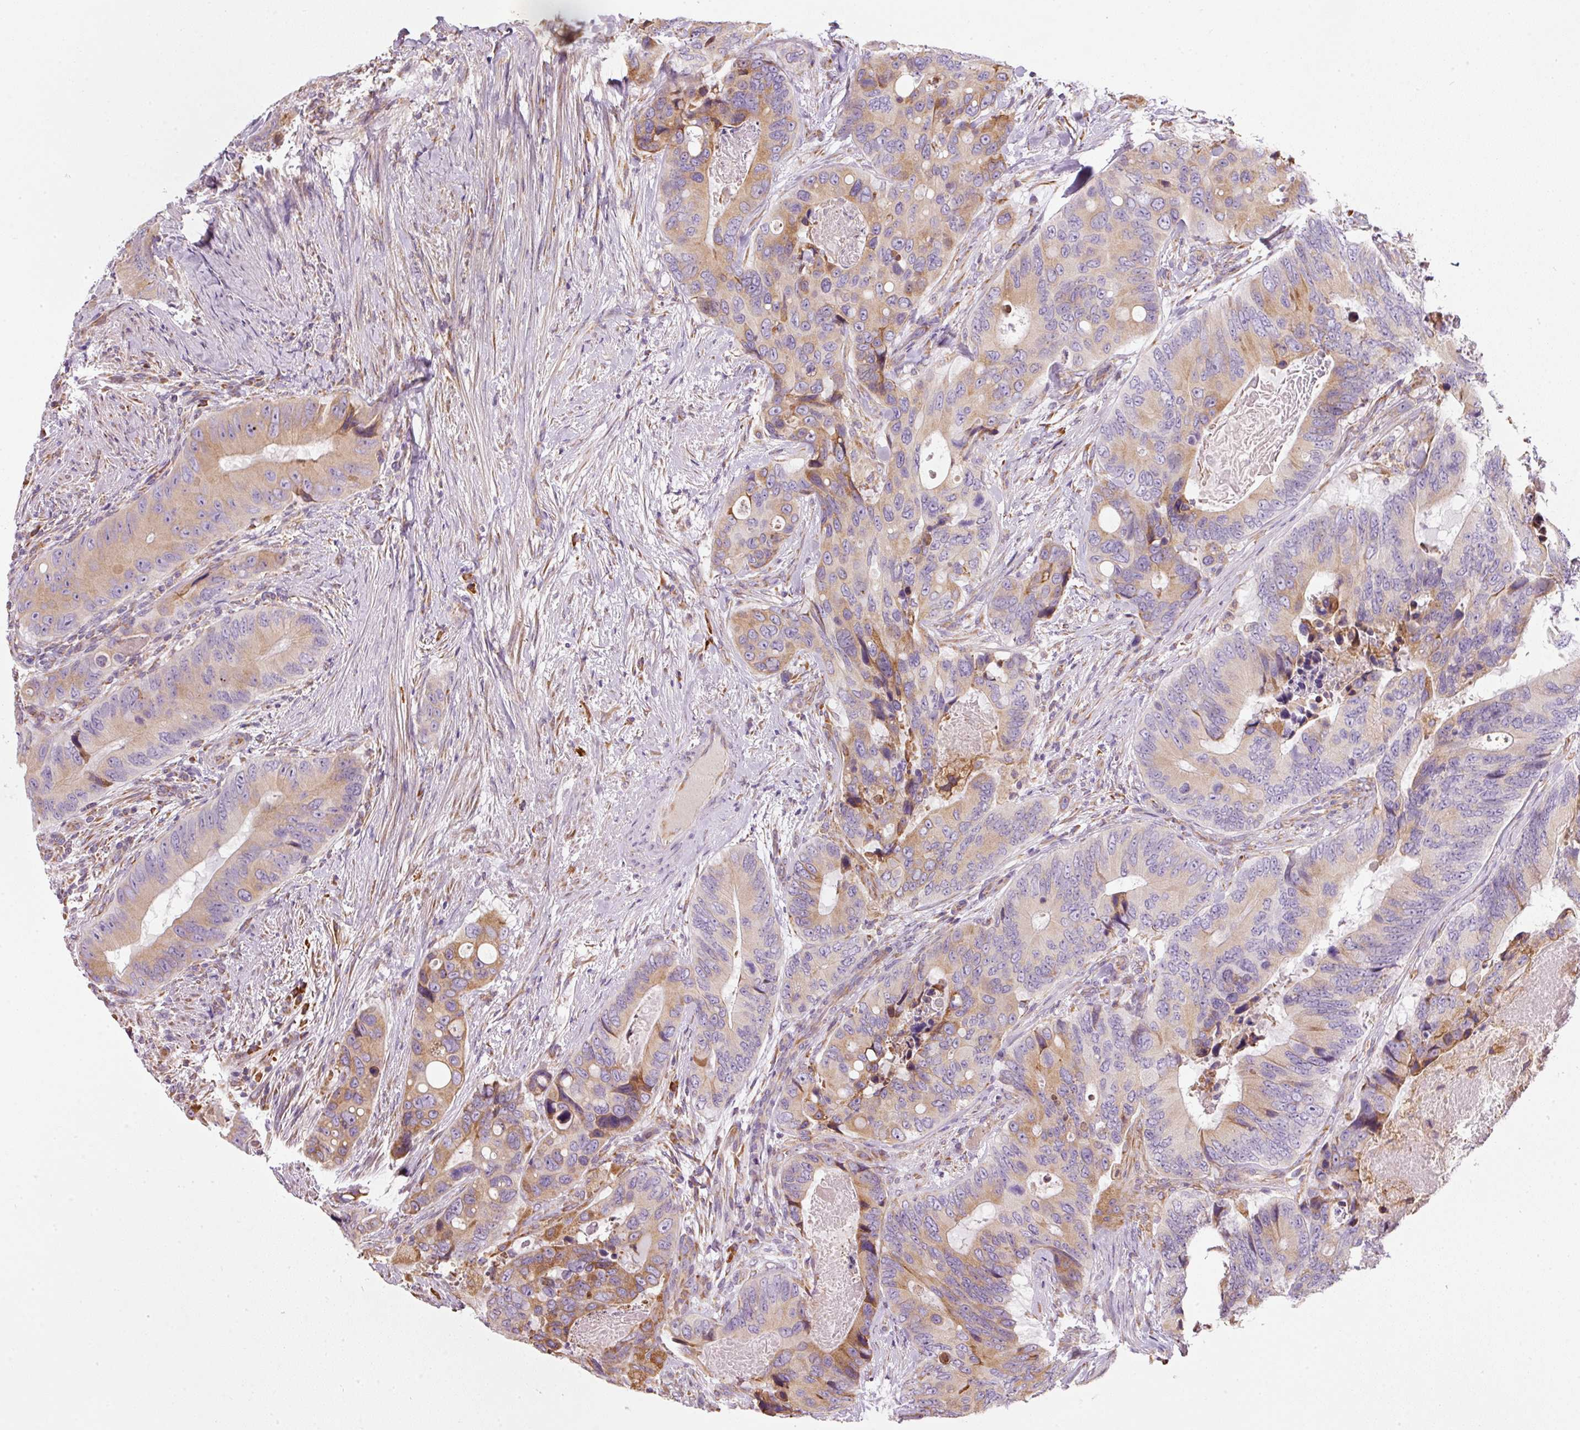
{"staining": {"intensity": "moderate", "quantity": "25%-75%", "location": "cytoplasmic/membranous"}, "tissue": "colorectal cancer", "cell_type": "Tumor cells", "image_type": "cancer", "snomed": [{"axis": "morphology", "description": "Adenocarcinoma, NOS"}, {"axis": "topography", "description": "Colon"}], "caption": "IHC photomicrograph of neoplastic tissue: human colorectal adenocarcinoma stained using immunohistochemistry (IHC) demonstrates medium levels of moderate protein expression localized specifically in the cytoplasmic/membranous of tumor cells, appearing as a cytoplasmic/membranous brown color.", "gene": "MORN4", "patient": {"sex": "male", "age": 84}}